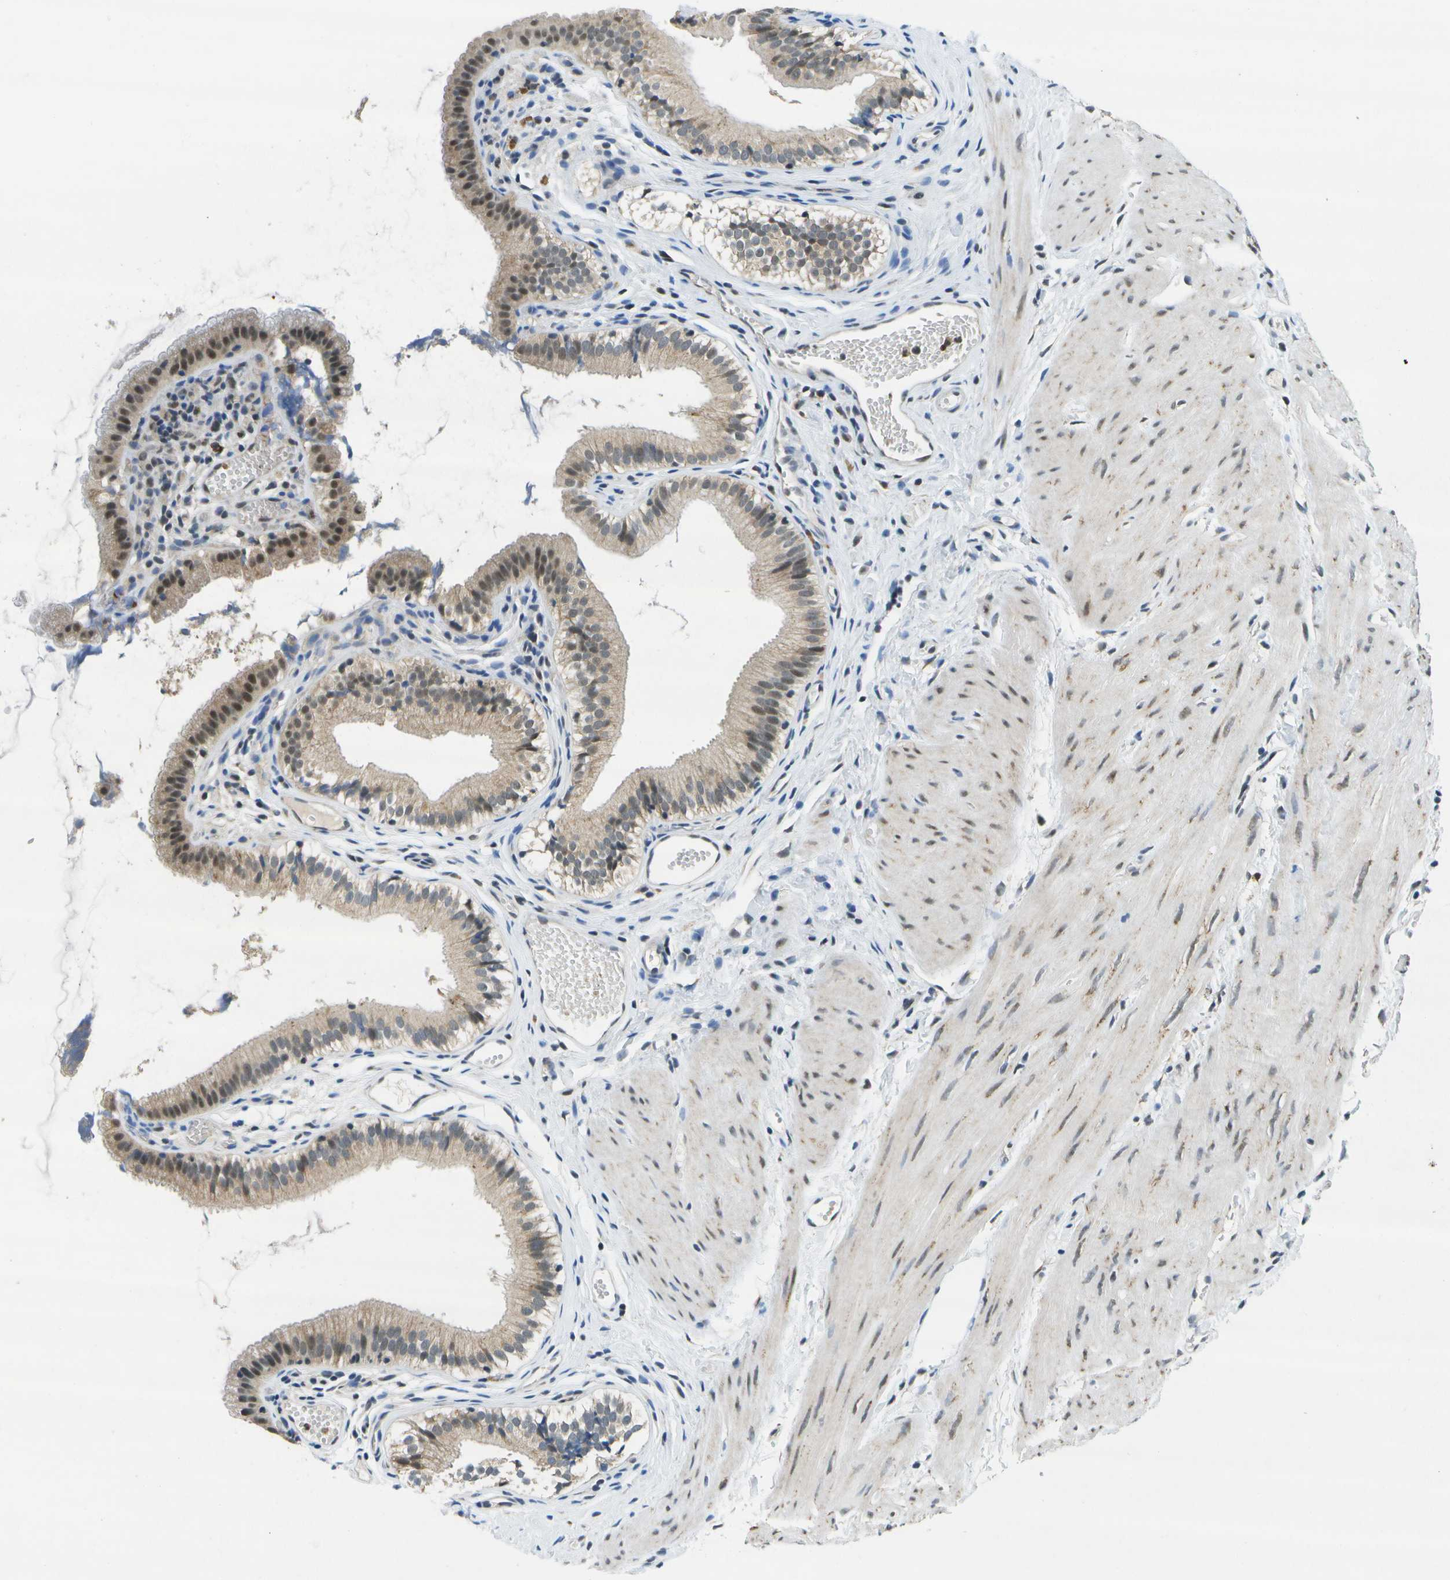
{"staining": {"intensity": "moderate", "quantity": "25%-75%", "location": "cytoplasmic/membranous,nuclear"}, "tissue": "gallbladder", "cell_type": "Glandular cells", "image_type": "normal", "snomed": [{"axis": "morphology", "description": "Normal tissue, NOS"}, {"axis": "topography", "description": "Gallbladder"}], "caption": "Human gallbladder stained for a protein (brown) displays moderate cytoplasmic/membranous,nuclear positive positivity in about 25%-75% of glandular cells.", "gene": "DSE", "patient": {"sex": "female", "age": 26}}